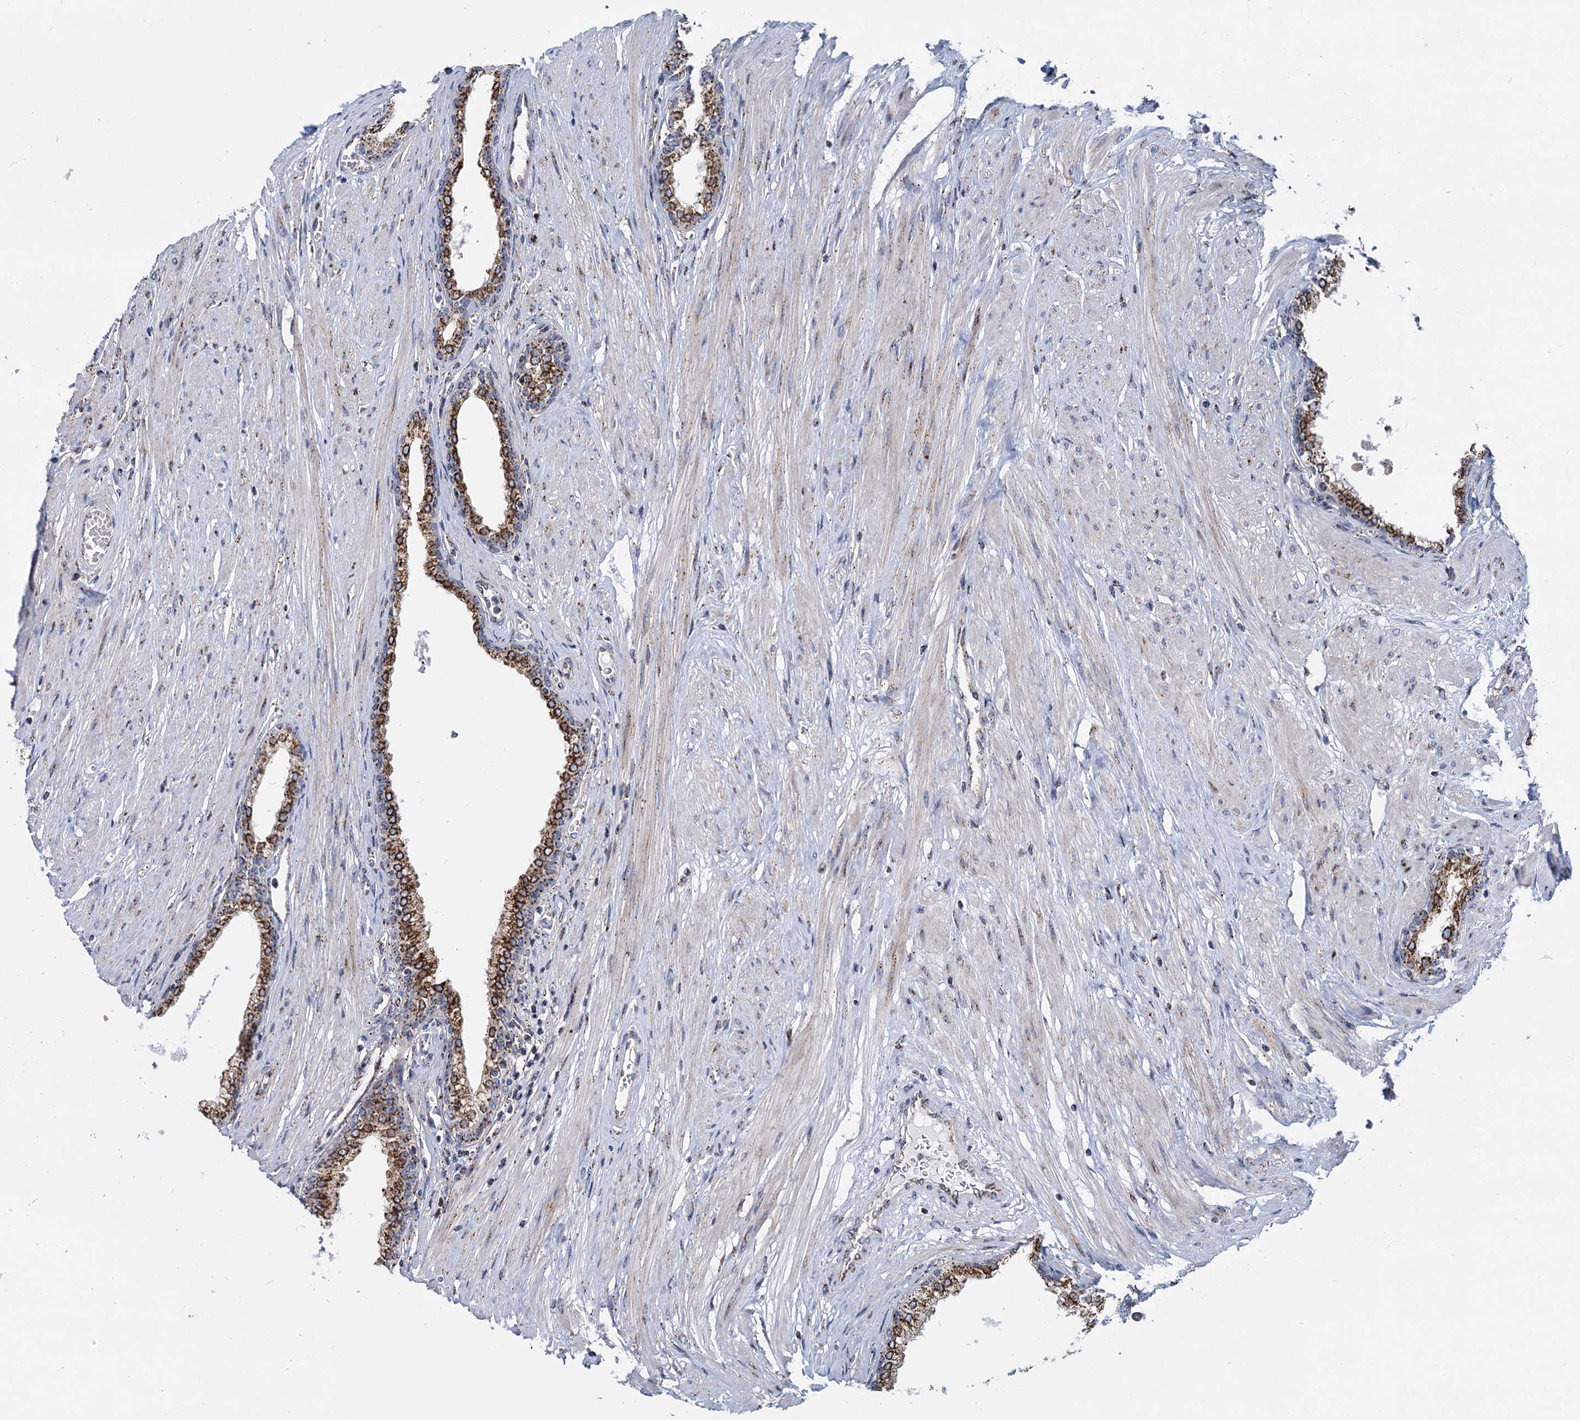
{"staining": {"intensity": "strong", "quantity": ">75%", "location": "cytoplasmic/membranous"}, "tissue": "prostate", "cell_type": "Glandular cells", "image_type": "normal", "snomed": [{"axis": "morphology", "description": "Normal tissue, NOS"}, {"axis": "morphology", "description": "Urothelial carcinoma, Low grade"}, {"axis": "topography", "description": "Urinary bladder"}, {"axis": "topography", "description": "Prostate"}], "caption": "Glandular cells show high levels of strong cytoplasmic/membranous positivity in approximately >75% of cells in normal prostate. Using DAB (brown) and hematoxylin (blue) stains, captured at high magnification using brightfield microscopy.", "gene": "SUPT20H", "patient": {"sex": "male", "age": 60}}